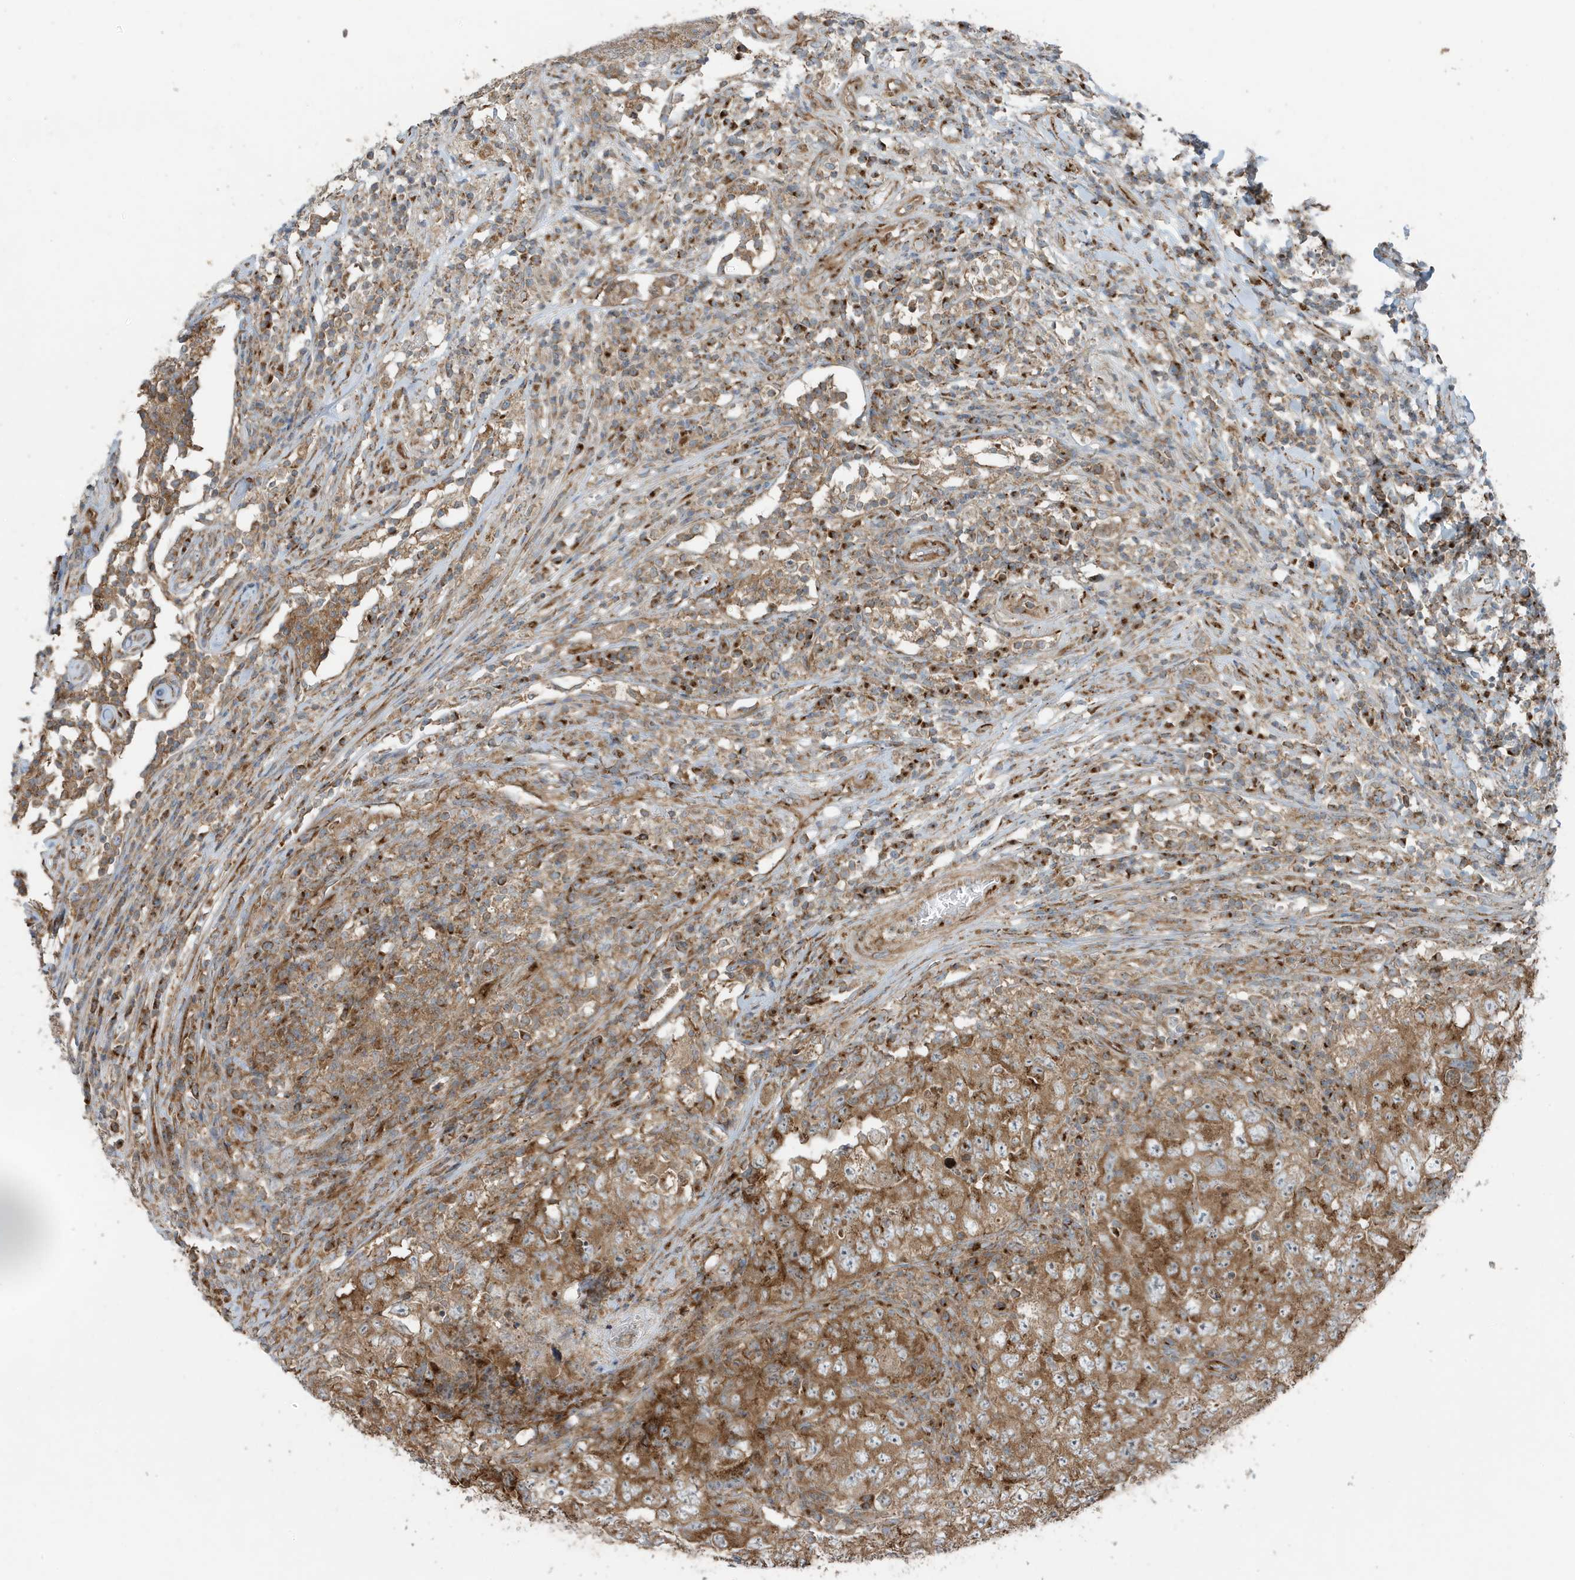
{"staining": {"intensity": "moderate", "quantity": ">75%", "location": "cytoplasmic/membranous"}, "tissue": "testis cancer", "cell_type": "Tumor cells", "image_type": "cancer", "snomed": [{"axis": "morphology", "description": "Carcinoma, Embryonal, NOS"}, {"axis": "topography", "description": "Testis"}], "caption": "There is medium levels of moderate cytoplasmic/membranous staining in tumor cells of testis embryonal carcinoma, as demonstrated by immunohistochemical staining (brown color).", "gene": "GOLGA4", "patient": {"sex": "male", "age": 26}}